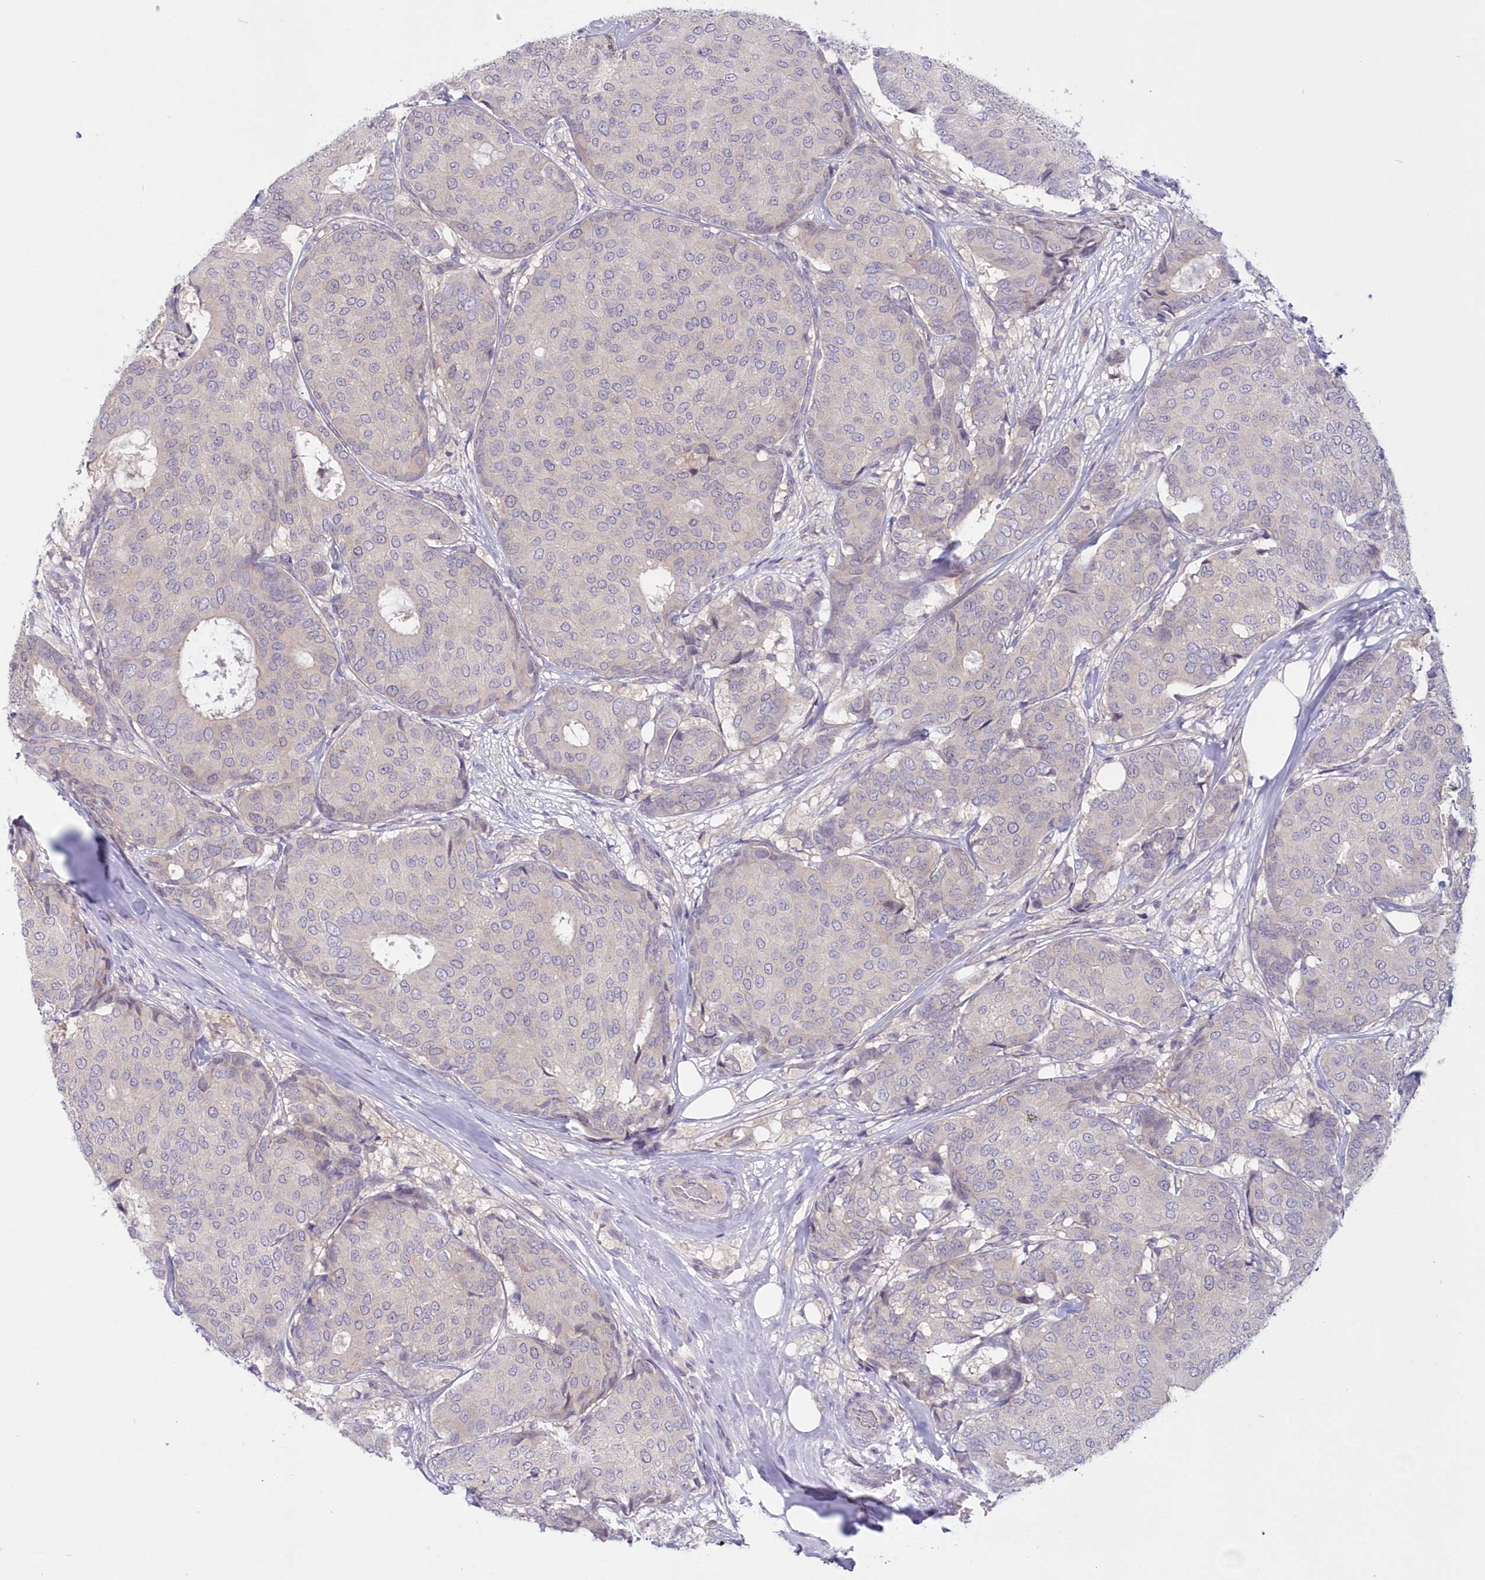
{"staining": {"intensity": "negative", "quantity": "none", "location": "none"}, "tissue": "breast cancer", "cell_type": "Tumor cells", "image_type": "cancer", "snomed": [{"axis": "morphology", "description": "Duct carcinoma"}, {"axis": "topography", "description": "Breast"}], "caption": "Breast invasive ductal carcinoma stained for a protein using IHC demonstrates no positivity tumor cells.", "gene": "KATNA1", "patient": {"sex": "female", "age": 75}}